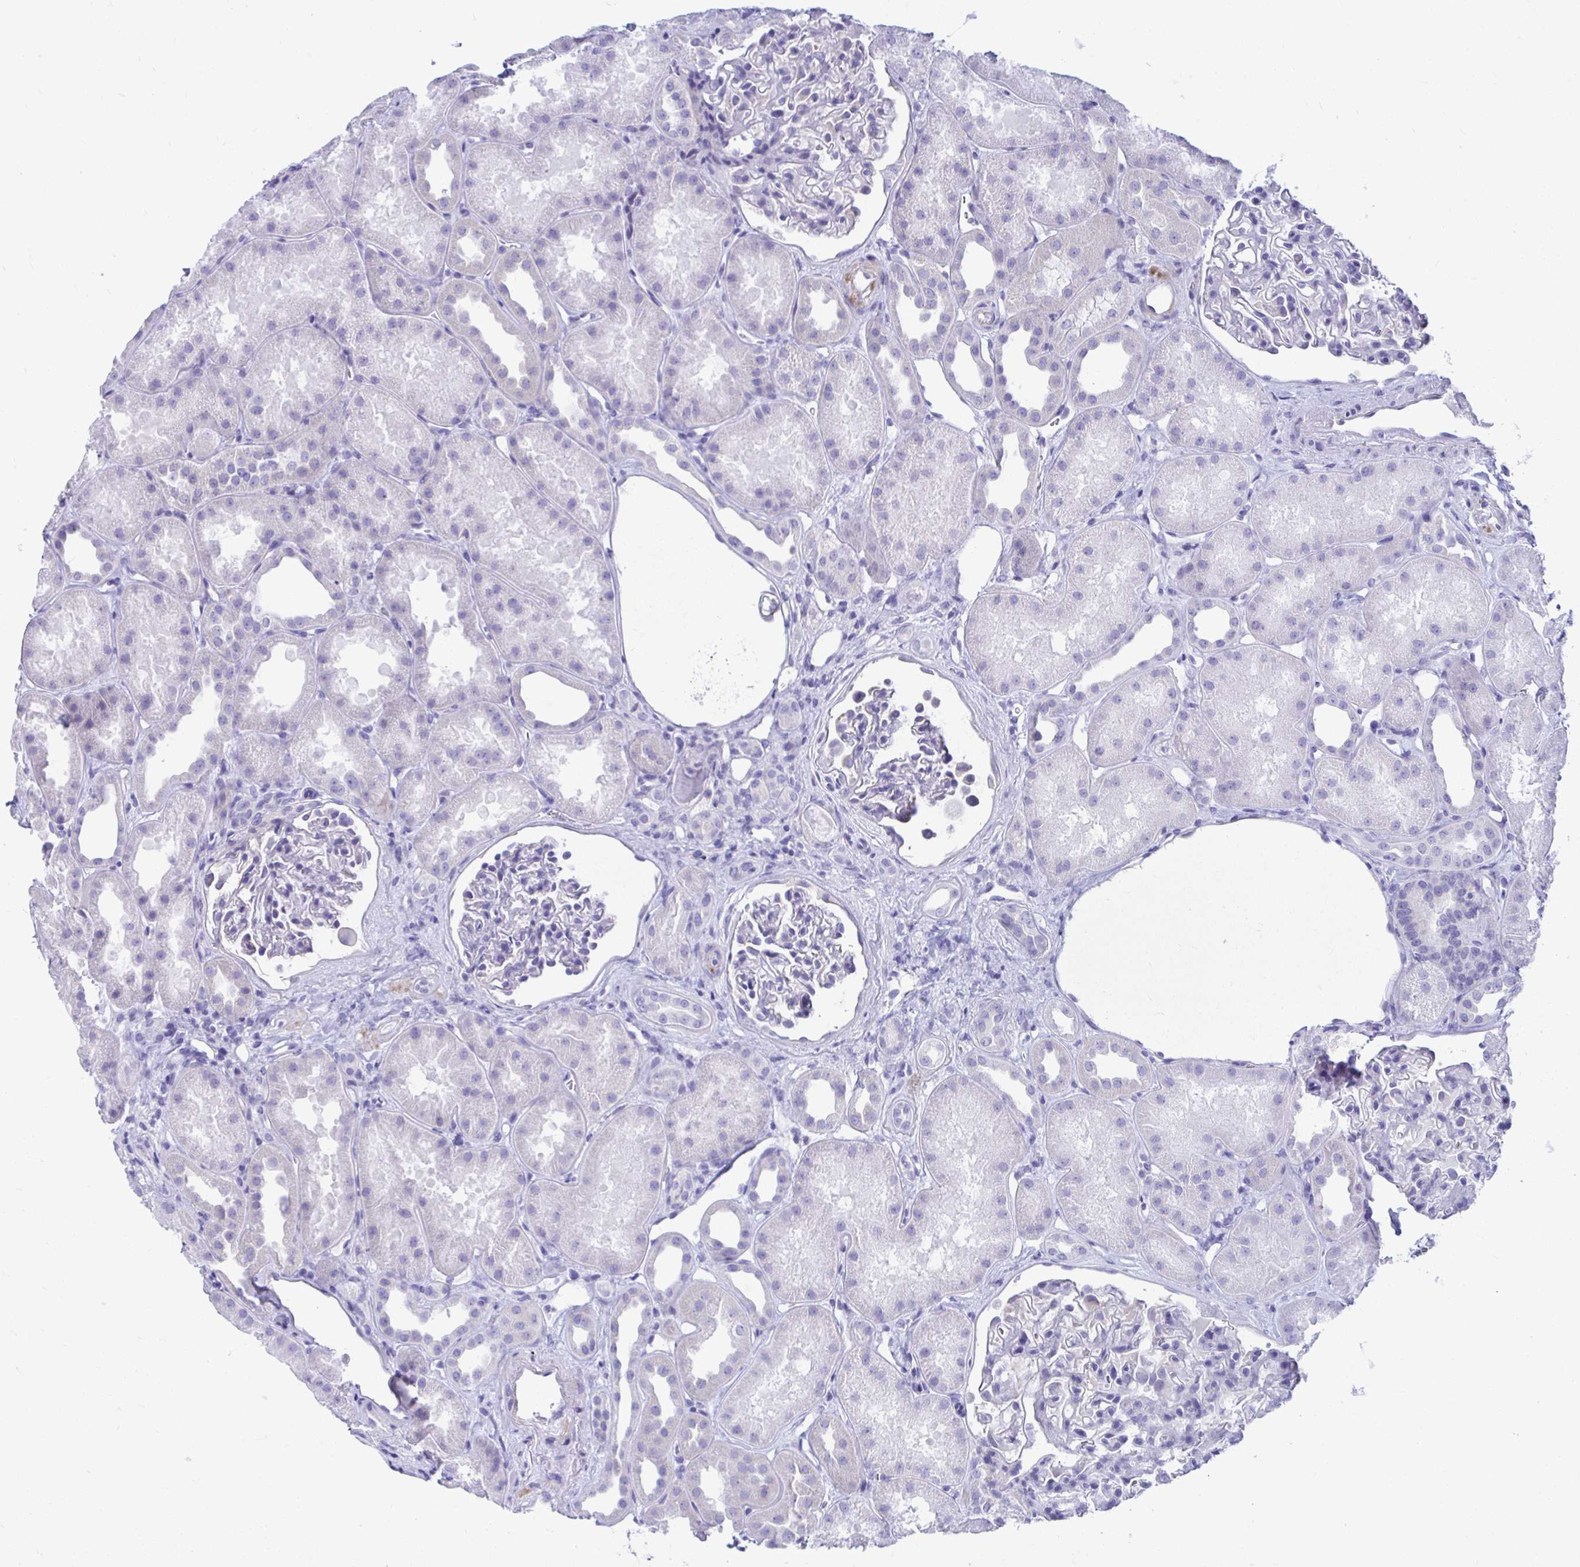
{"staining": {"intensity": "negative", "quantity": "none", "location": "none"}, "tissue": "kidney", "cell_type": "Cells in glomeruli", "image_type": "normal", "snomed": [{"axis": "morphology", "description": "Normal tissue, NOS"}, {"axis": "topography", "description": "Kidney"}], "caption": "Immunohistochemistry (IHC) micrograph of normal kidney: kidney stained with DAB (3,3'-diaminobenzidine) reveals no significant protein positivity in cells in glomeruli.", "gene": "SHISA8", "patient": {"sex": "male", "age": 61}}